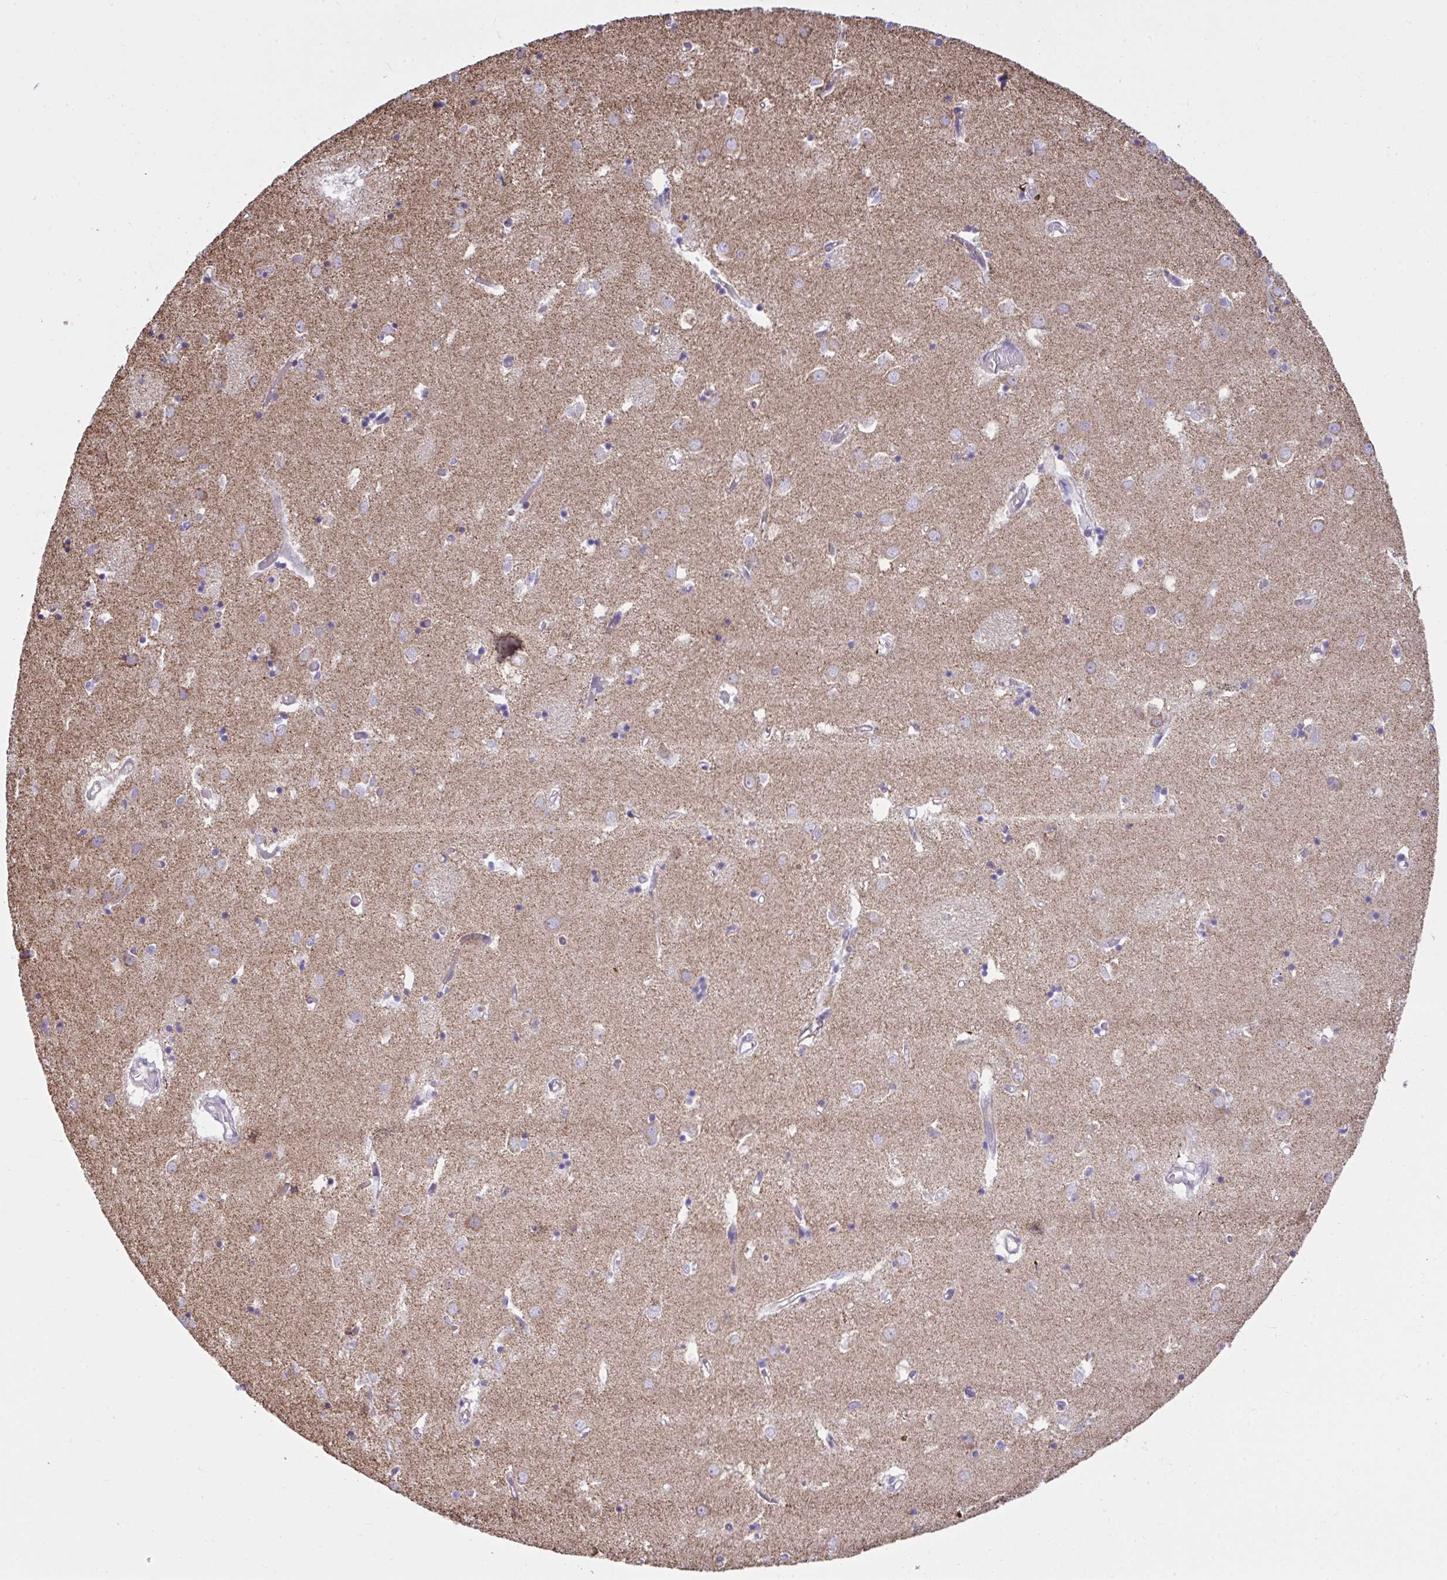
{"staining": {"intensity": "moderate", "quantity": "<25%", "location": "cytoplasmic/membranous"}, "tissue": "caudate", "cell_type": "Glial cells", "image_type": "normal", "snomed": [{"axis": "morphology", "description": "Normal tissue, NOS"}, {"axis": "topography", "description": "Lateral ventricle wall"}], "caption": "Caudate was stained to show a protein in brown. There is low levels of moderate cytoplasmic/membranous expression in approximately <25% of glial cells. Ihc stains the protein in brown and the nuclei are stained blue.", "gene": "ZNF362", "patient": {"sex": "male", "age": 70}}